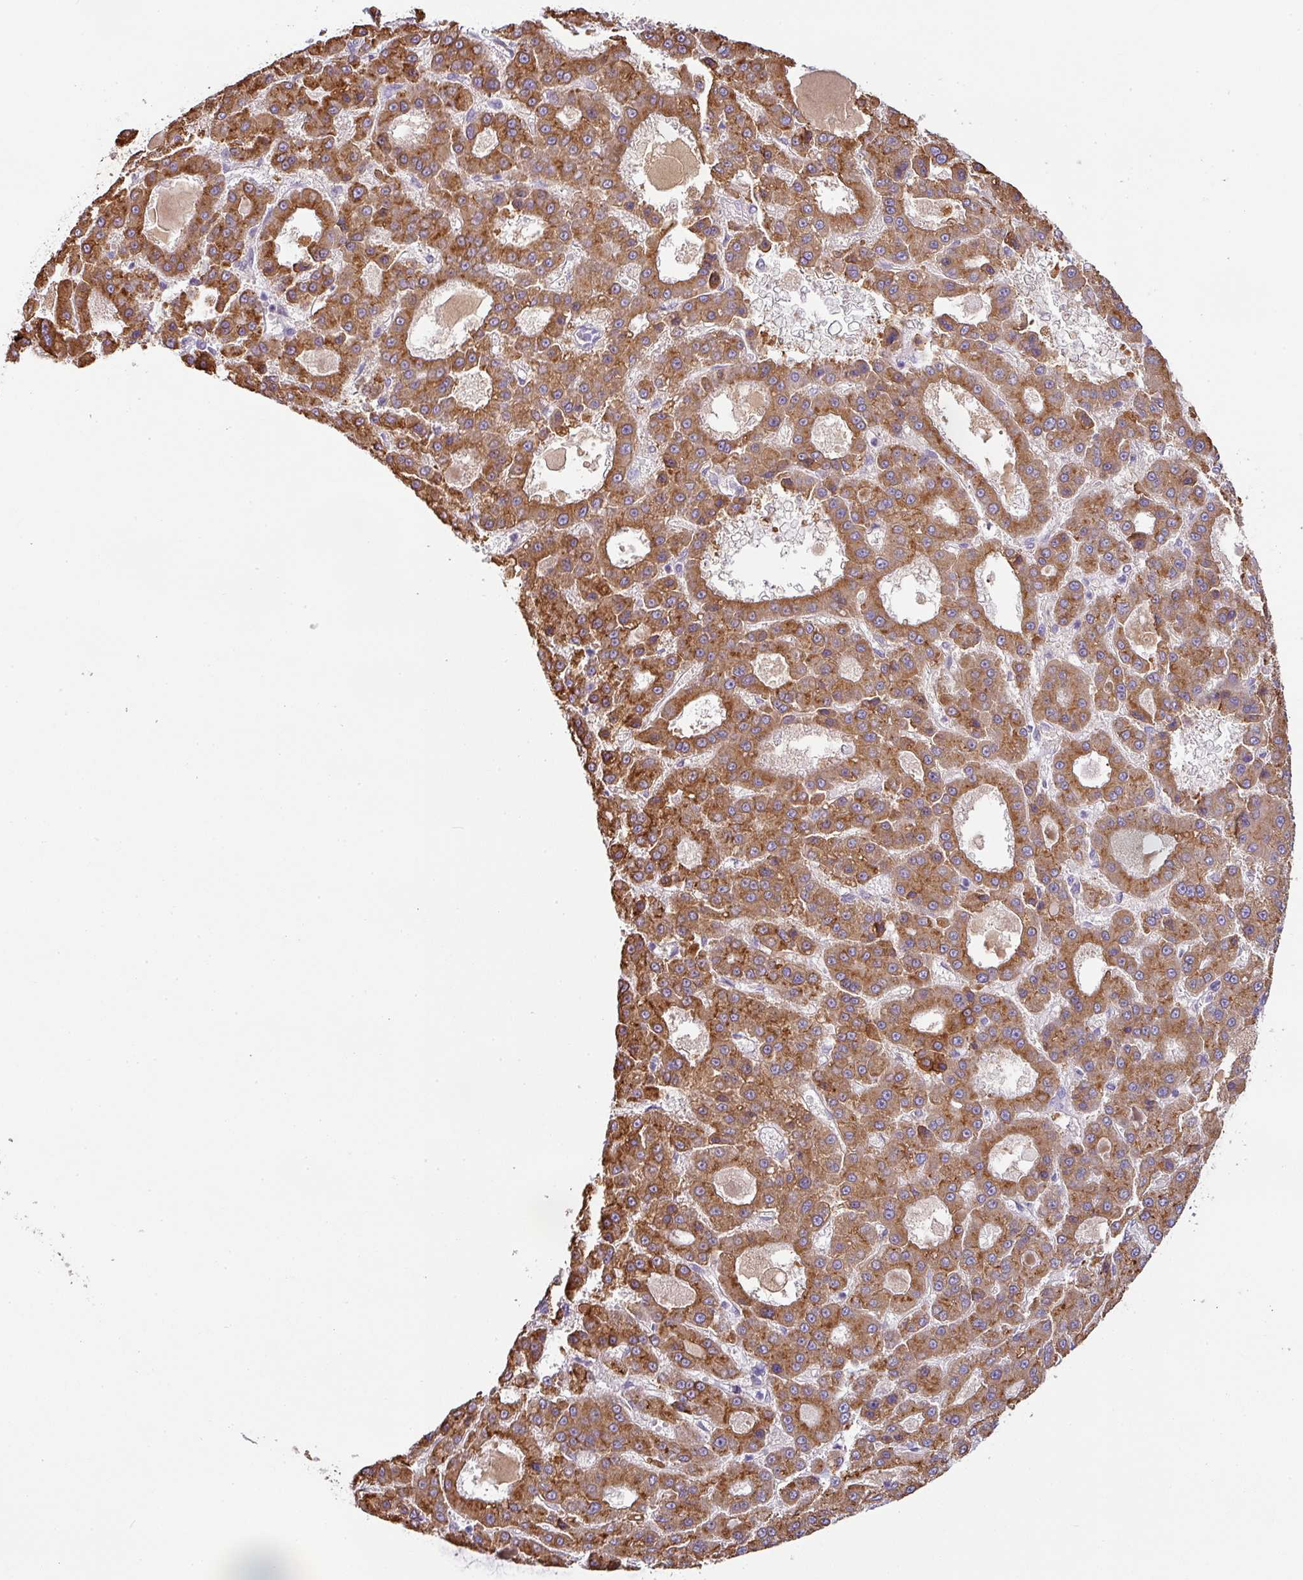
{"staining": {"intensity": "strong", "quantity": ">75%", "location": "cytoplasmic/membranous"}, "tissue": "liver cancer", "cell_type": "Tumor cells", "image_type": "cancer", "snomed": [{"axis": "morphology", "description": "Carcinoma, Hepatocellular, NOS"}, {"axis": "topography", "description": "Liver"}], "caption": "A brown stain shows strong cytoplasmic/membranous positivity of a protein in human liver cancer (hepatocellular carcinoma) tumor cells. (DAB IHC, brown staining for protein, blue staining for nuclei).", "gene": "FGF17", "patient": {"sex": "male", "age": 70}}